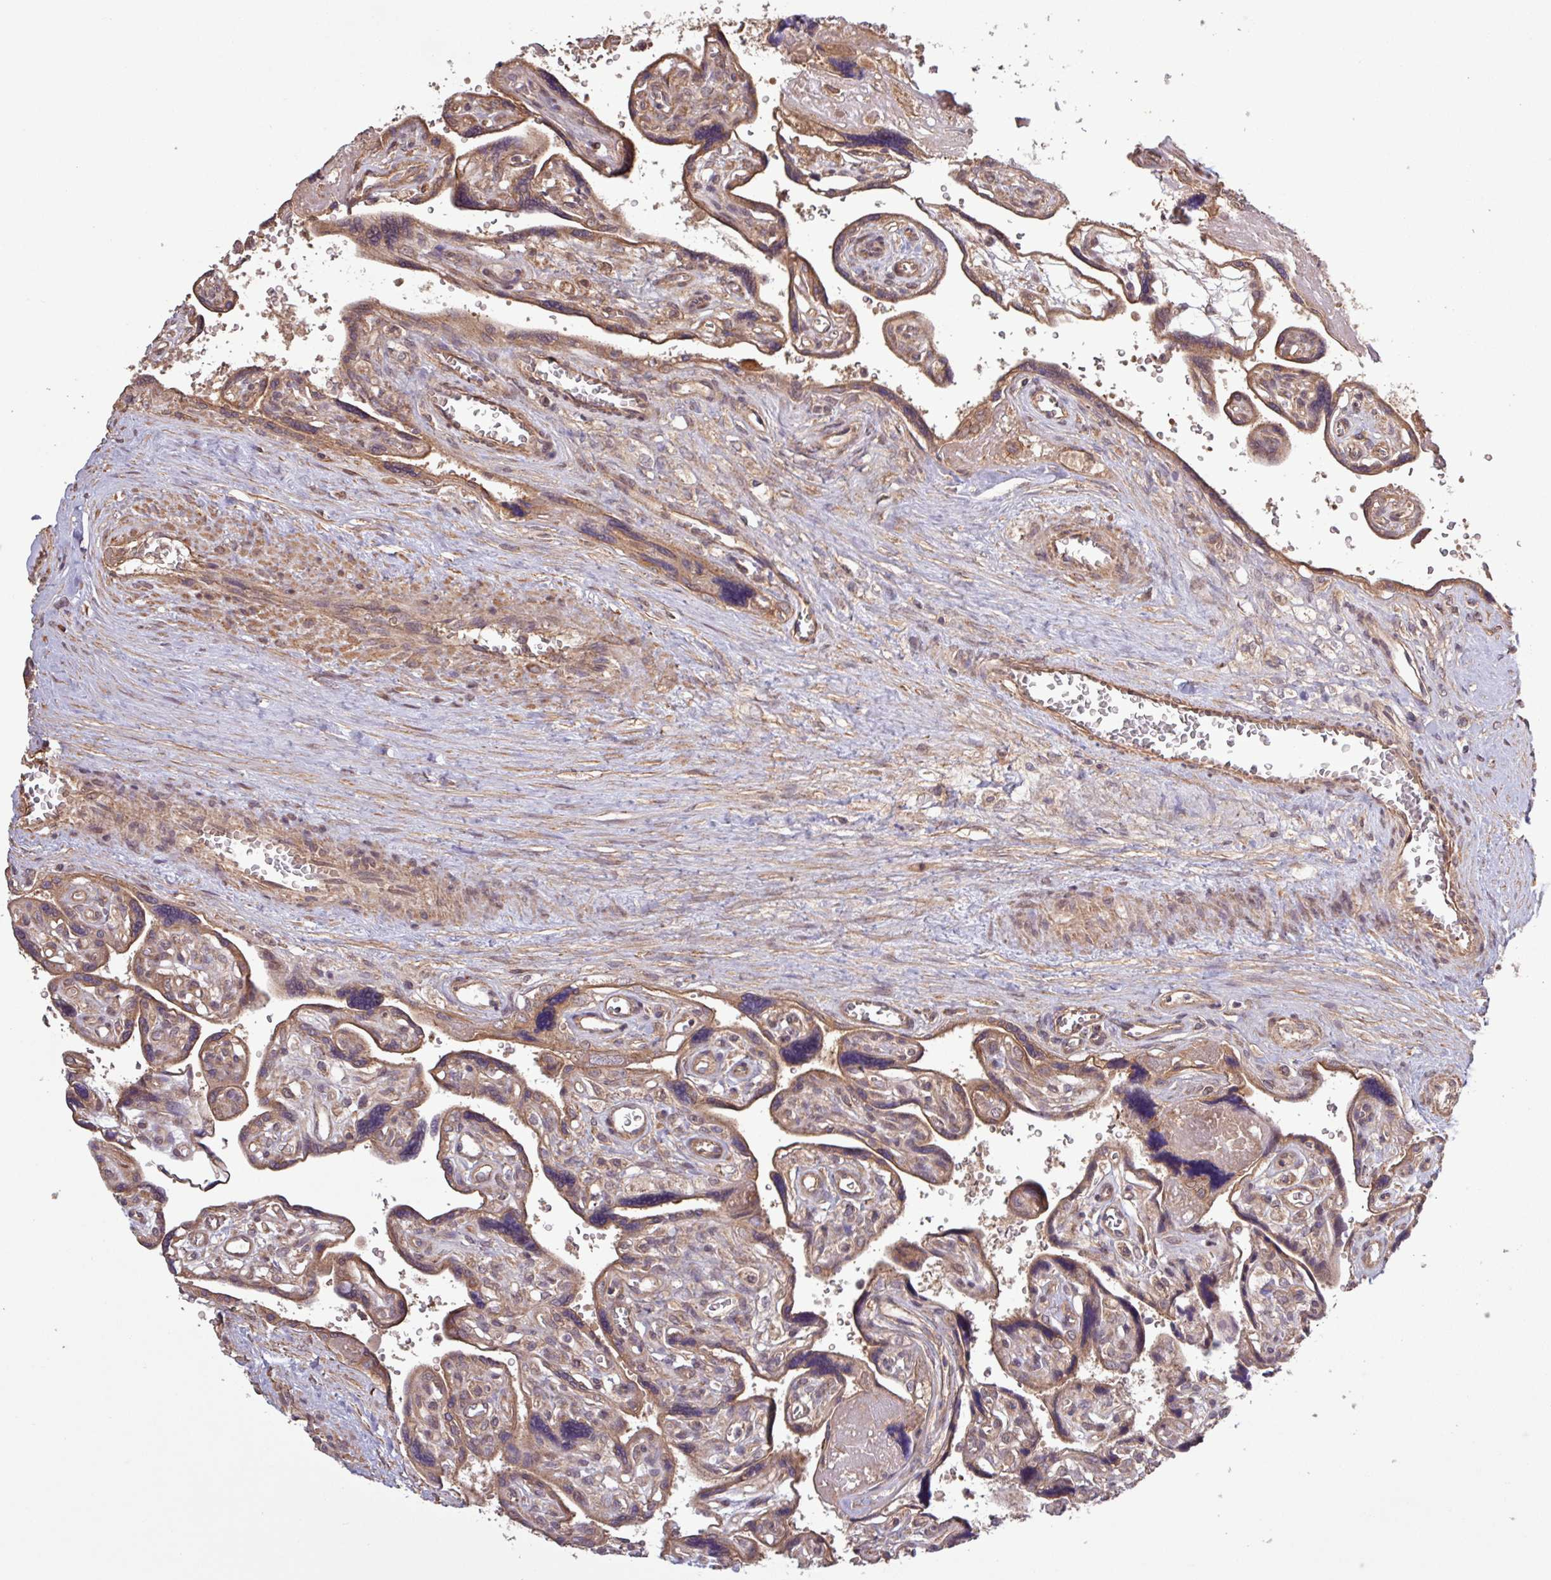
{"staining": {"intensity": "moderate", "quantity": ">75%", "location": "cytoplasmic/membranous"}, "tissue": "placenta", "cell_type": "Decidual cells", "image_type": "normal", "snomed": [{"axis": "morphology", "description": "Normal tissue, NOS"}, {"axis": "topography", "description": "Placenta"}], "caption": "Protein staining of benign placenta shows moderate cytoplasmic/membranous staining in about >75% of decidual cells. Using DAB (3,3'-diaminobenzidine) (brown) and hematoxylin (blue) stains, captured at high magnification using brightfield microscopy.", "gene": "TRABD2A", "patient": {"sex": "female", "age": 39}}